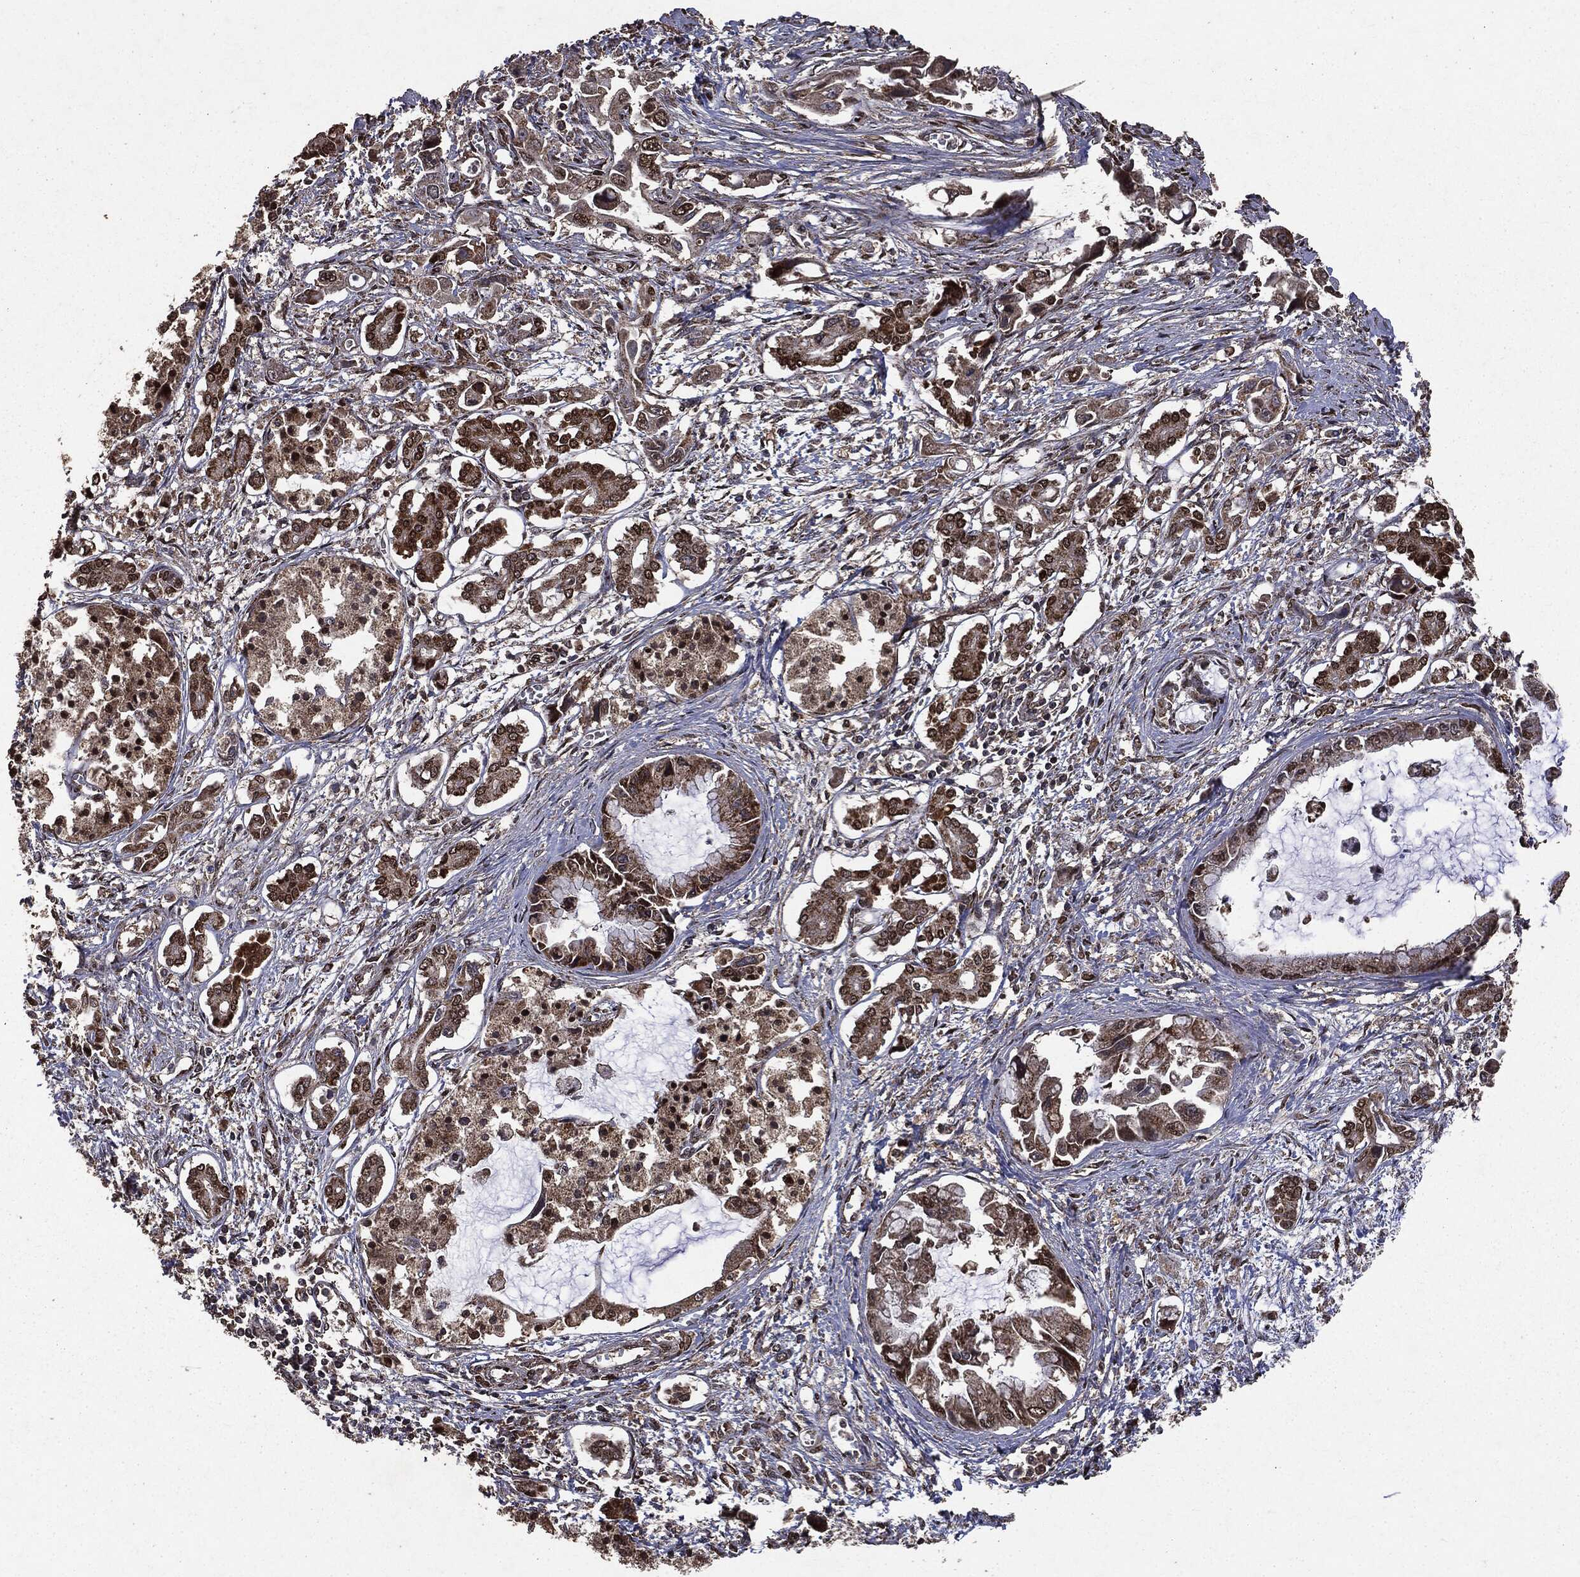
{"staining": {"intensity": "moderate", "quantity": "25%-75%", "location": "nuclear"}, "tissue": "pancreatic cancer", "cell_type": "Tumor cells", "image_type": "cancer", "snomed": [{"axis": "morphology", "description": "Adenocarcinoma, NOS"}, {"axis": "topography", "description": "Pancreas"}], "caption": "An image of human pancreatic cancer (adenocarcinoma) stained for a protein shows moderate nuclear brown staining in tumor cells. The protein is stained brown, and the nuclei are stained in blue (DAB (3,3'-diaminobenzidine) IHC with brightfield microscopy, high magnification).", "gene": "PPP6R2", "patient": {"sex": "male", "age": 84}}